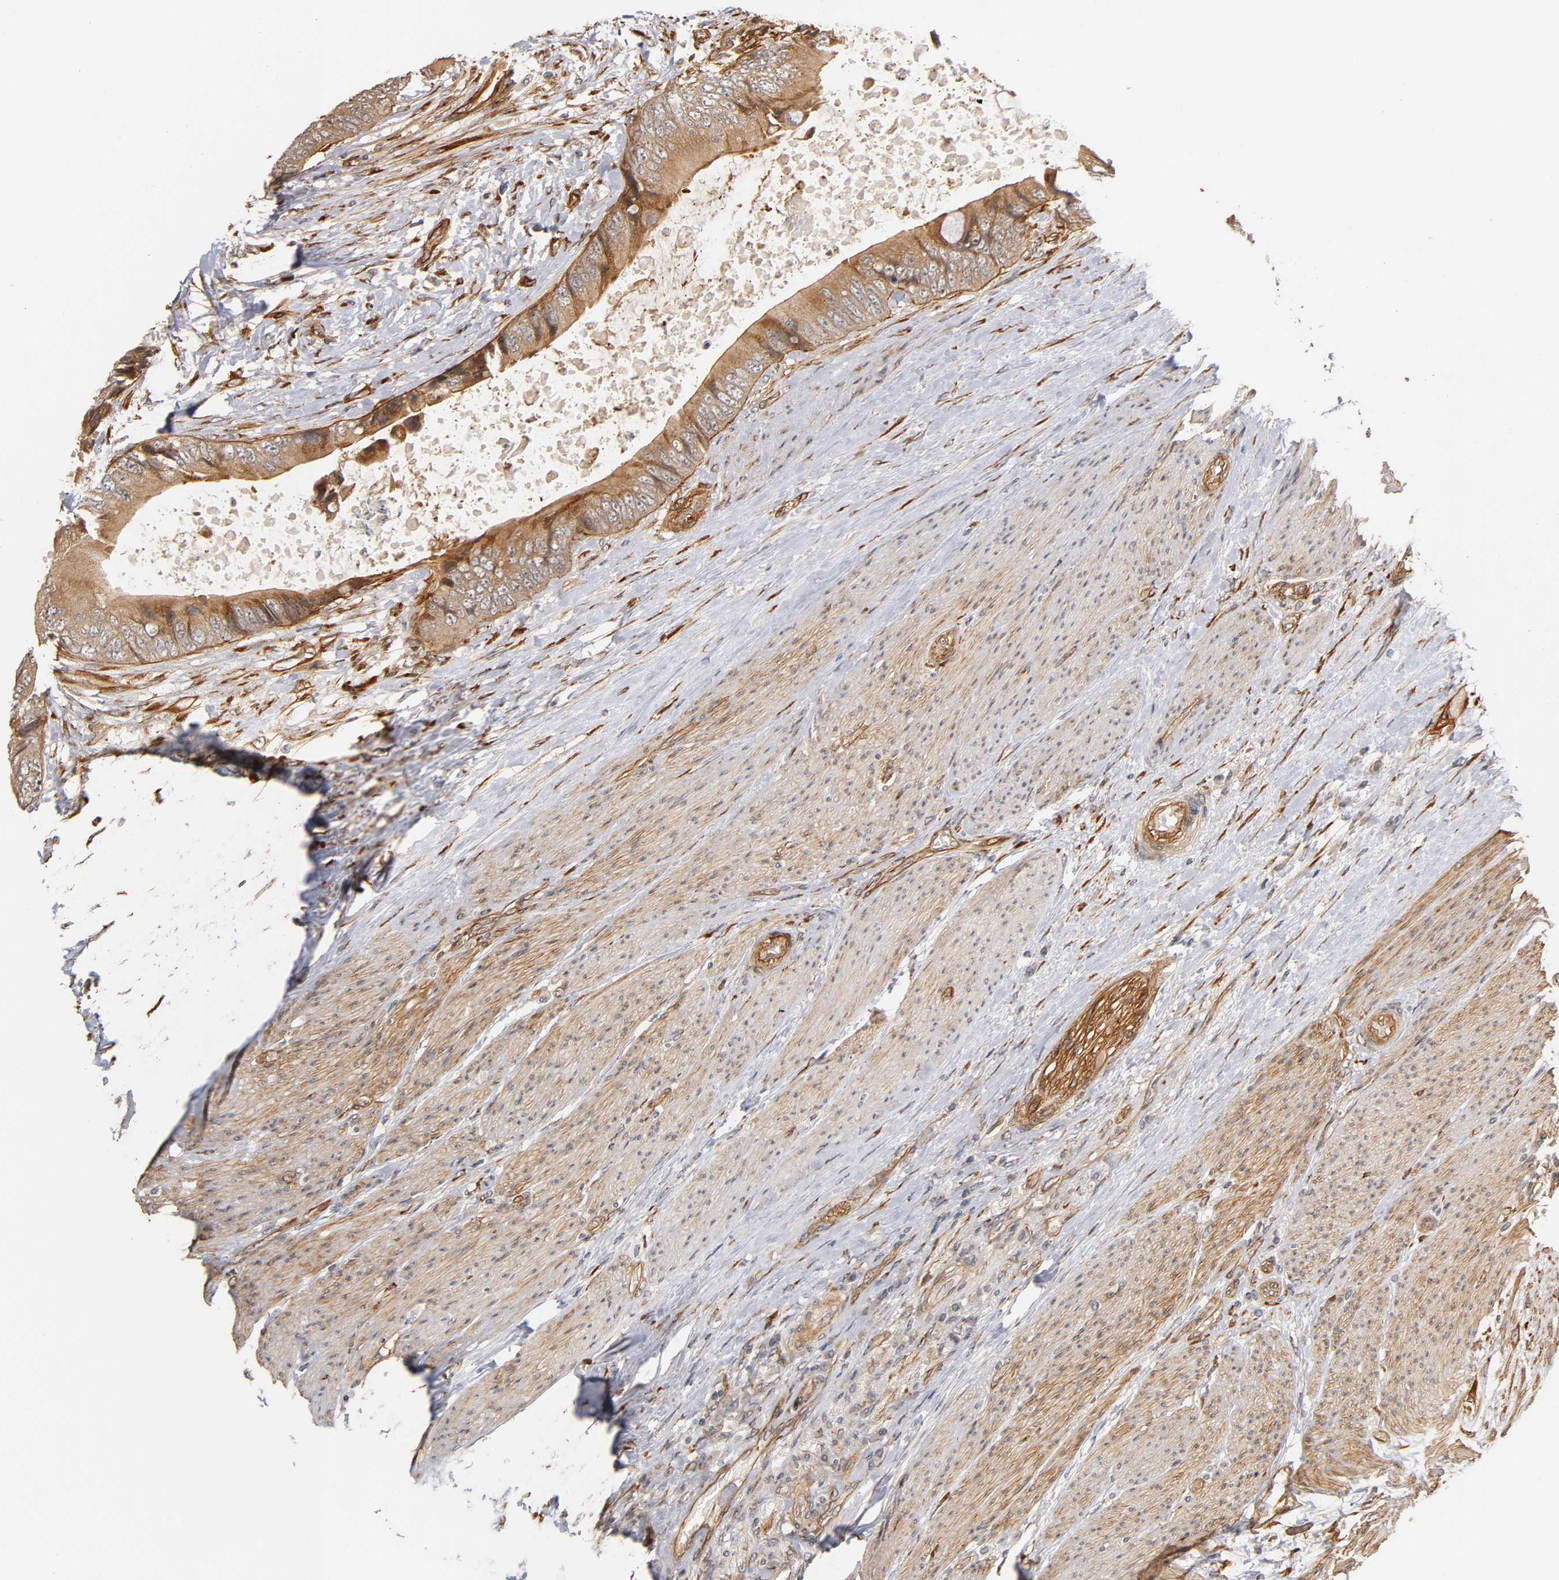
{"staining": {"intensity": "moderate", "quantity": ">75%", "location": "cytoplasmic/membranous"}, "tissue": "colorectal cancer", "cell_type": "Tumor cells", "image_type": "cancer", "snomed": [{"axis": "morphology", "description": "Adenocarcinoma, NOS"}, {"axis": "topography", "description": "Rectum"}], "caption": "High-power microscopy captured an immunohistochemistry photomicrograph of colorectal cancer, revealing moderate cytoplasmic/membranous staining in approximately >75% of tumor cells.", "gene": "LAMB1", "patient": {"sex": "female", "age": 77}}